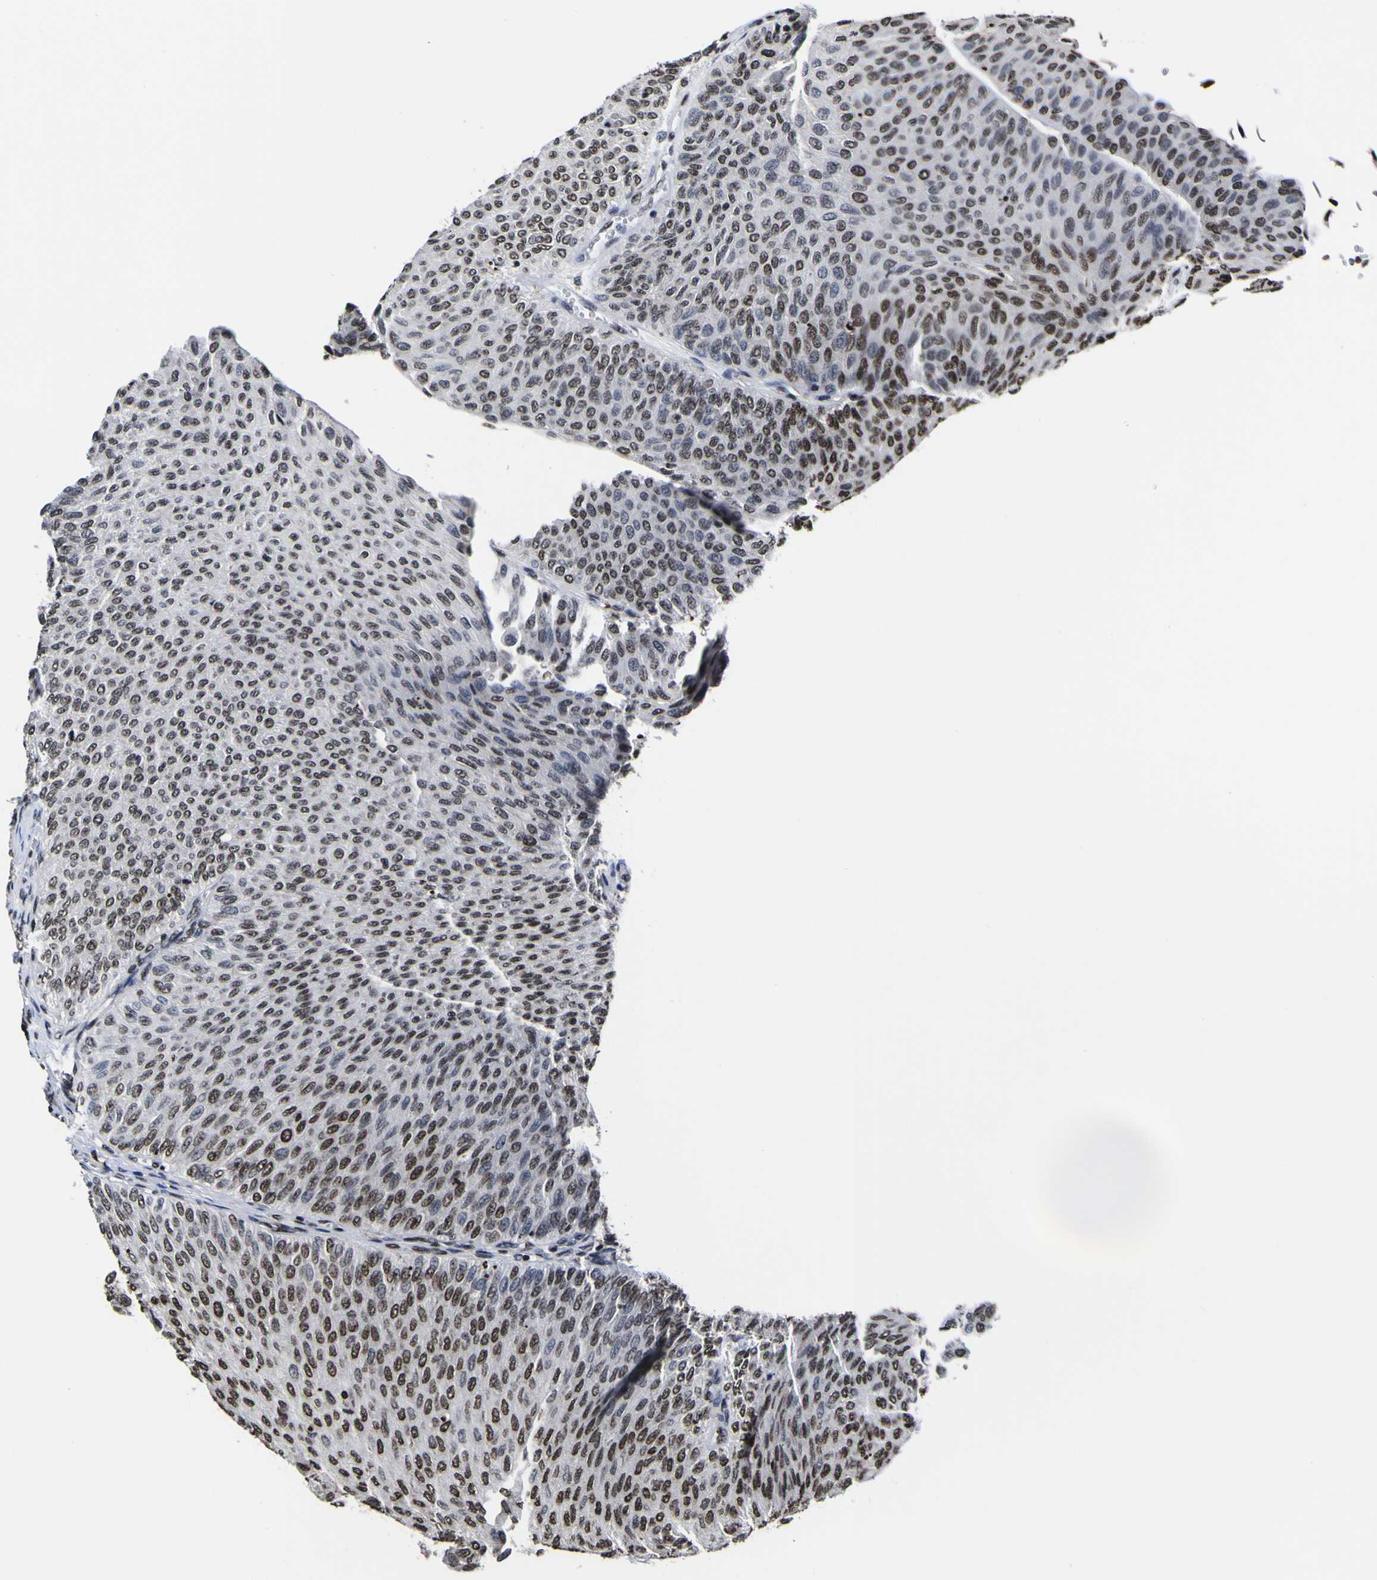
{"staining": {"intensity": "strong", "quantity": "25%-75%", "location": "nuclear"}, "tissue": "urothelial cancer", "cell_type": "Tumor cells", "image_type": "cancer", "snomed": [{"axis": "morphology", "description": "Urothelial carcinoma, Low grade"}, {"axis": "topography", "description": "Urinary bladder"}], "caption": "Strong nuclear protein expression is seen in approximately 25%-75% of tumor cells in urothelial carcinoma (low-grade).", "gene": "PIAS1", "patient": {"sex": "male", "age": 78}}